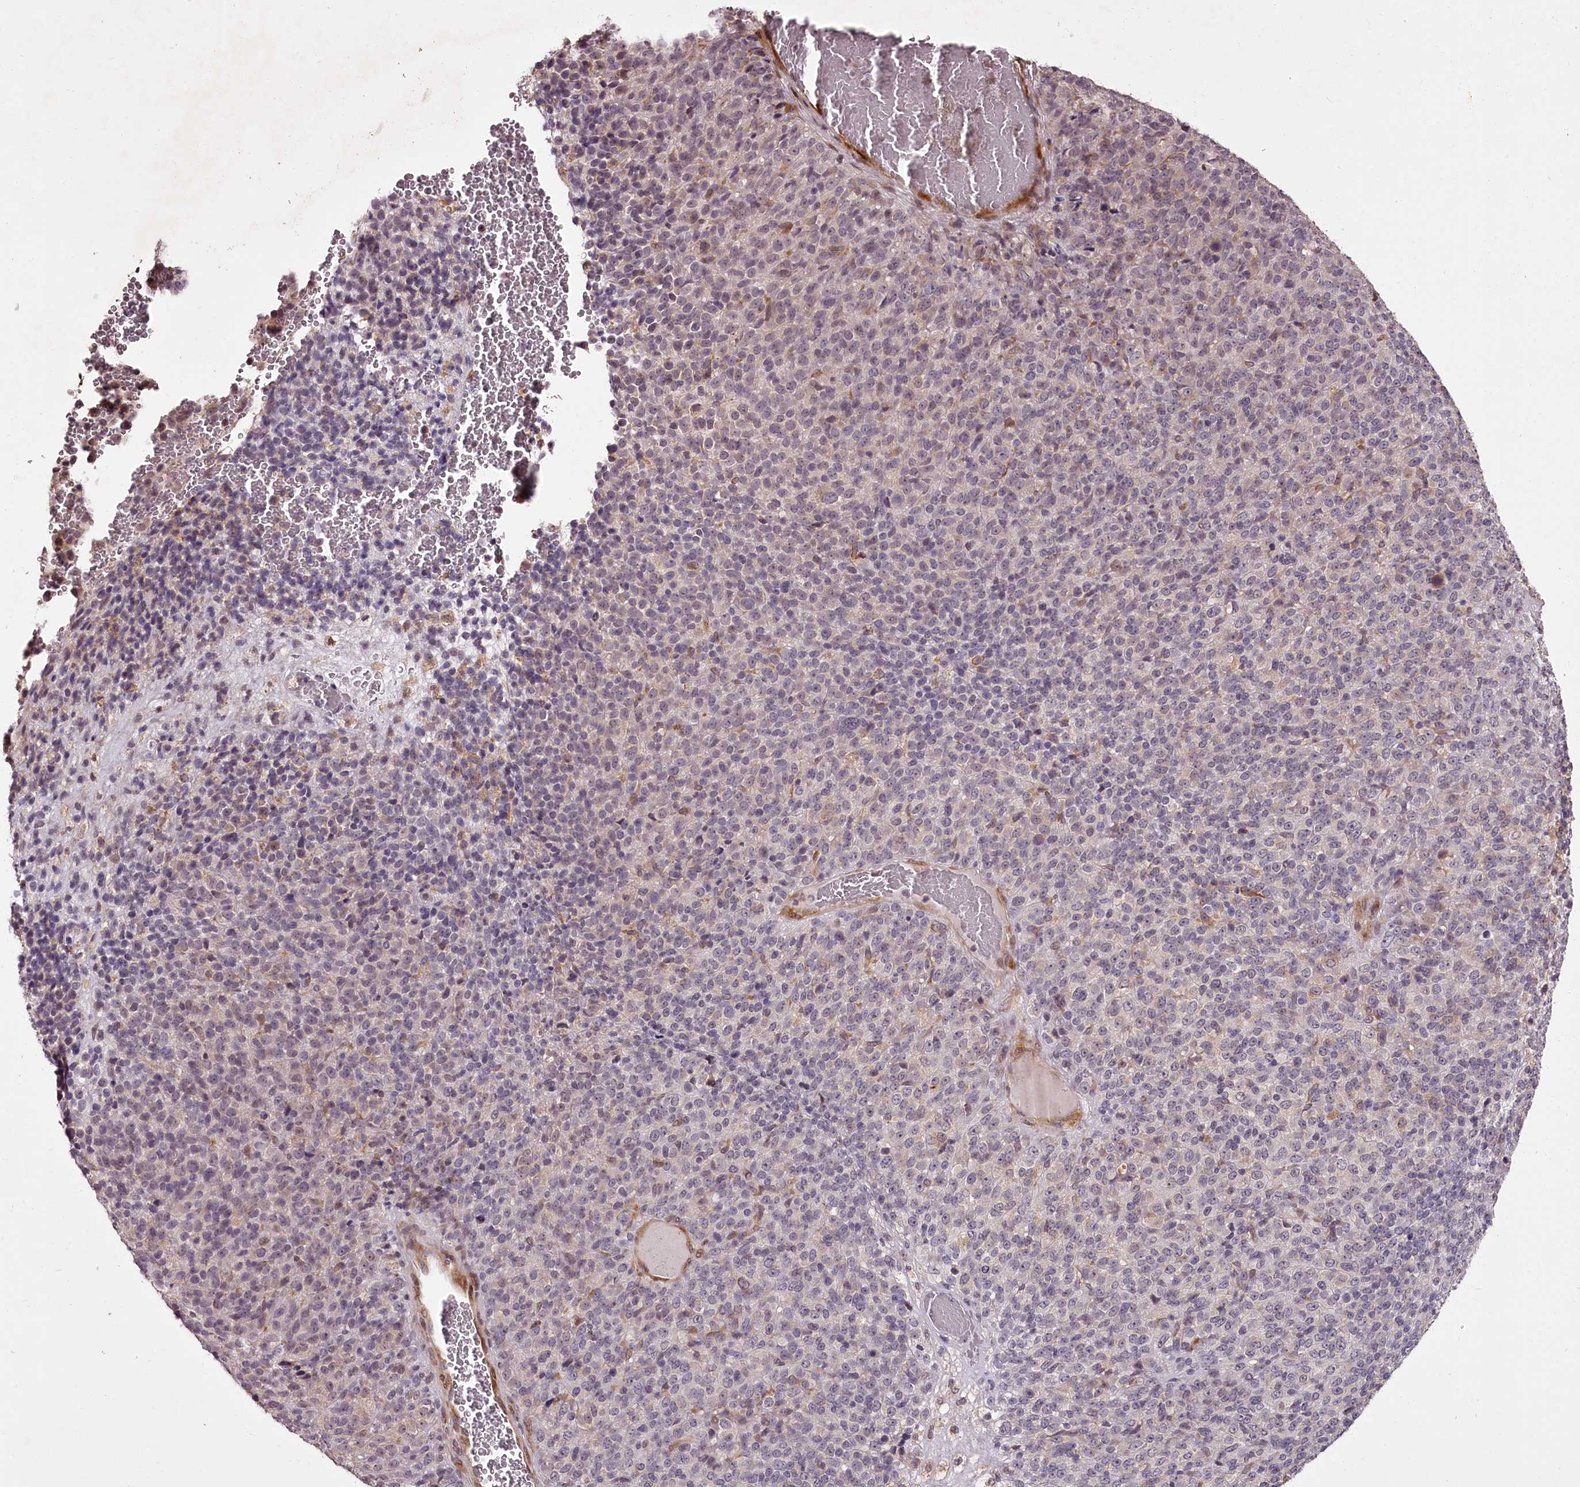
{"staining": {"intensity": "negative", "quantity": "none", "location": "none"}, "tissue": "melanoma", "cell_type": "Tumor cells", "image_type": "cancer", "snomed": [{"axis": "morphology", "description": "Malignant melanoma, Metastatic site"}, {"axis": "topography", "description": "Brain"}], "caption": "An image of human melanoma is negative for staining in tumor cells. (IHC, brightfield microscopy, high magnification).", "gene": "CCDC92", "patient": {"sex": "female", "age": 56}}